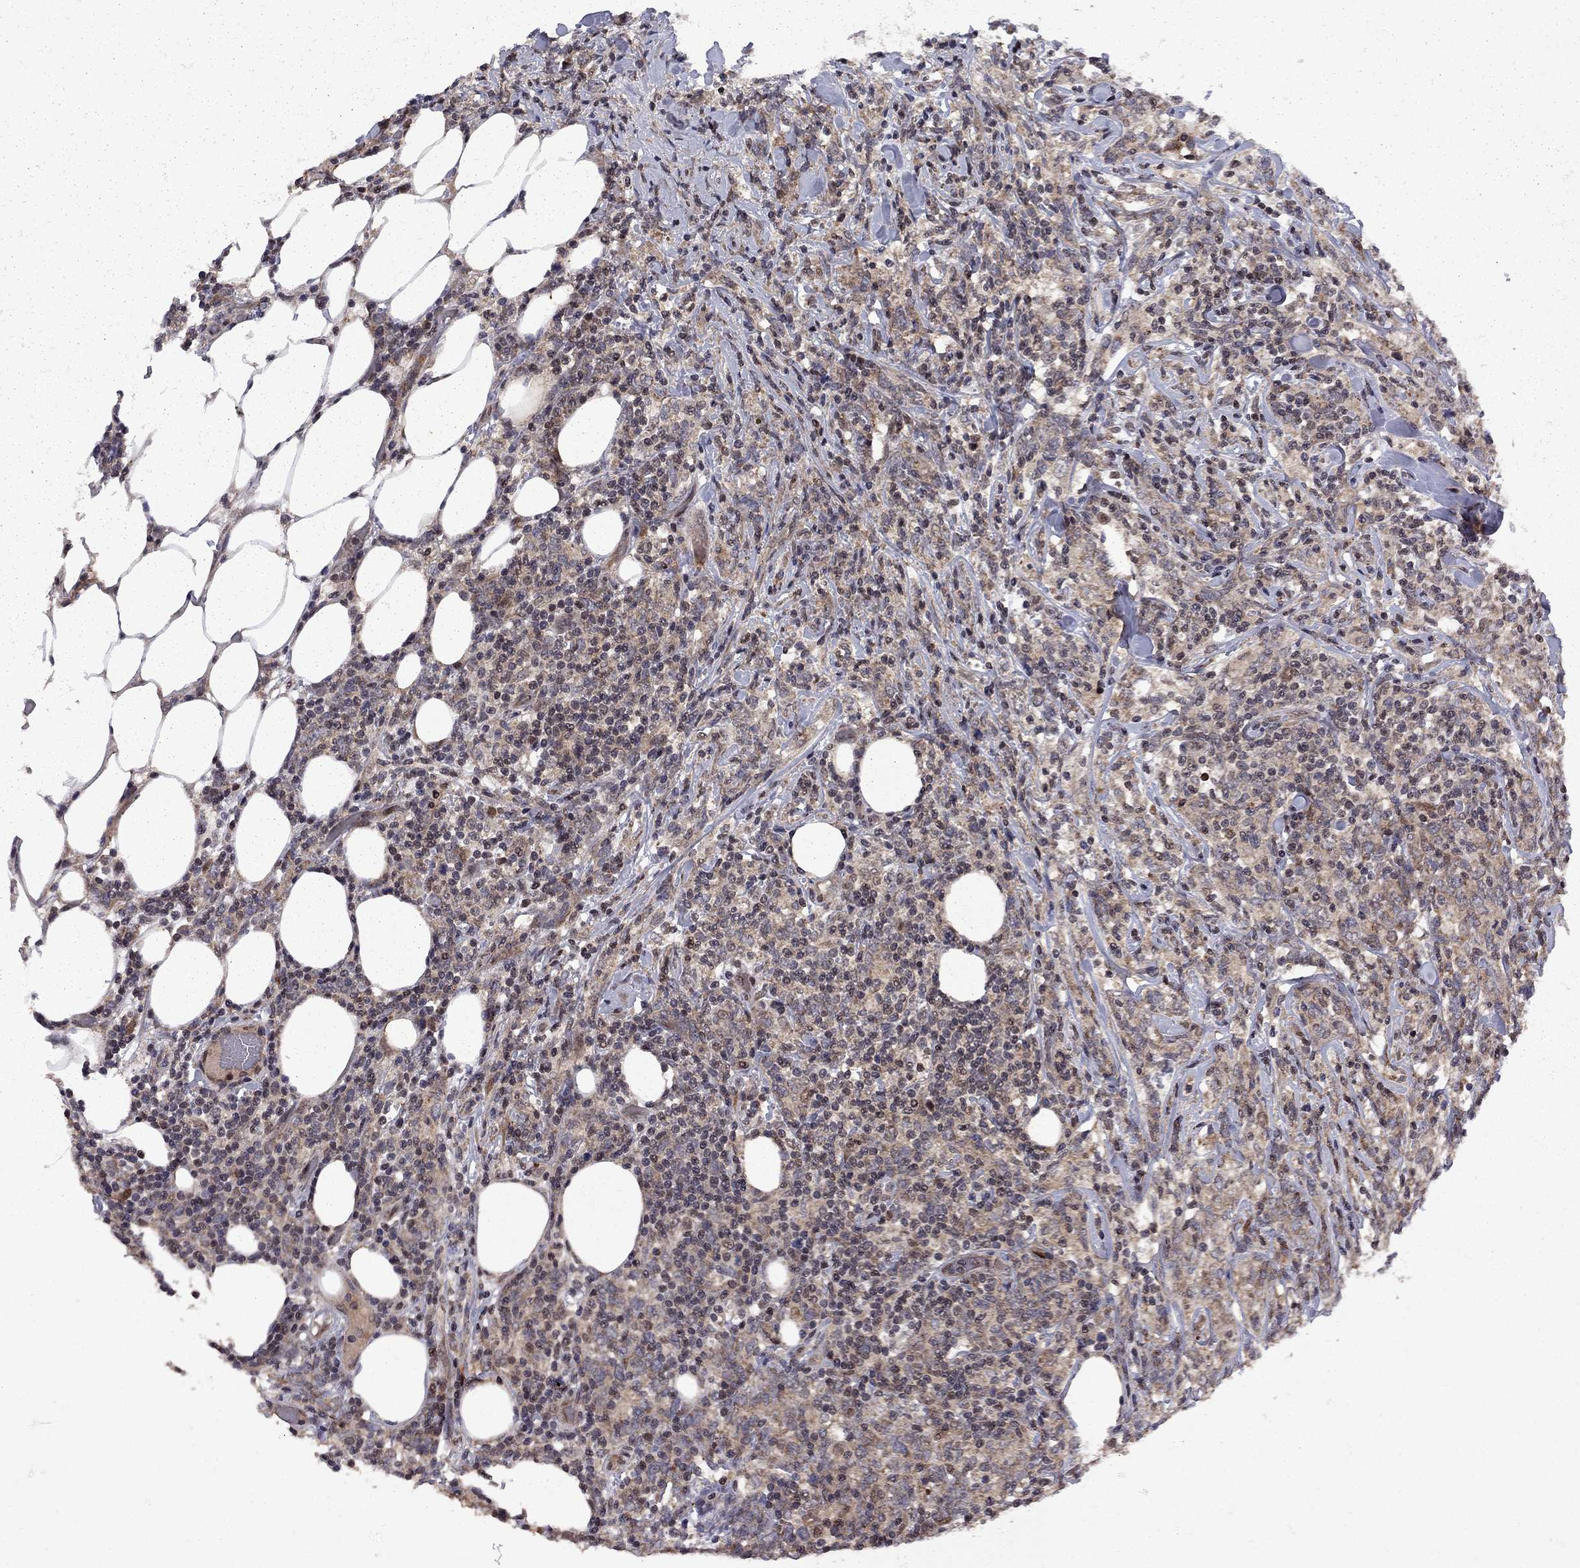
{"staining": {"intensity": "weak", "quantity": "25%-75%", "location": "nuclear"}, "tissue": "lymphoma", "cell_type": "Tumor cells", "image_type": "cancer", "snomed": [{"axis": "morphology", "description": "Malignant lymphoma, non-Hodgkin's type, High grade"}, {"axis": "topography", "description": "Lymph node"}], "caption": "Weak nuclear expression is present in about 25%-75% of tumor cells in lymphoma.", "gene": "IPP", "patient": {"sex": "female", "age": 84}}